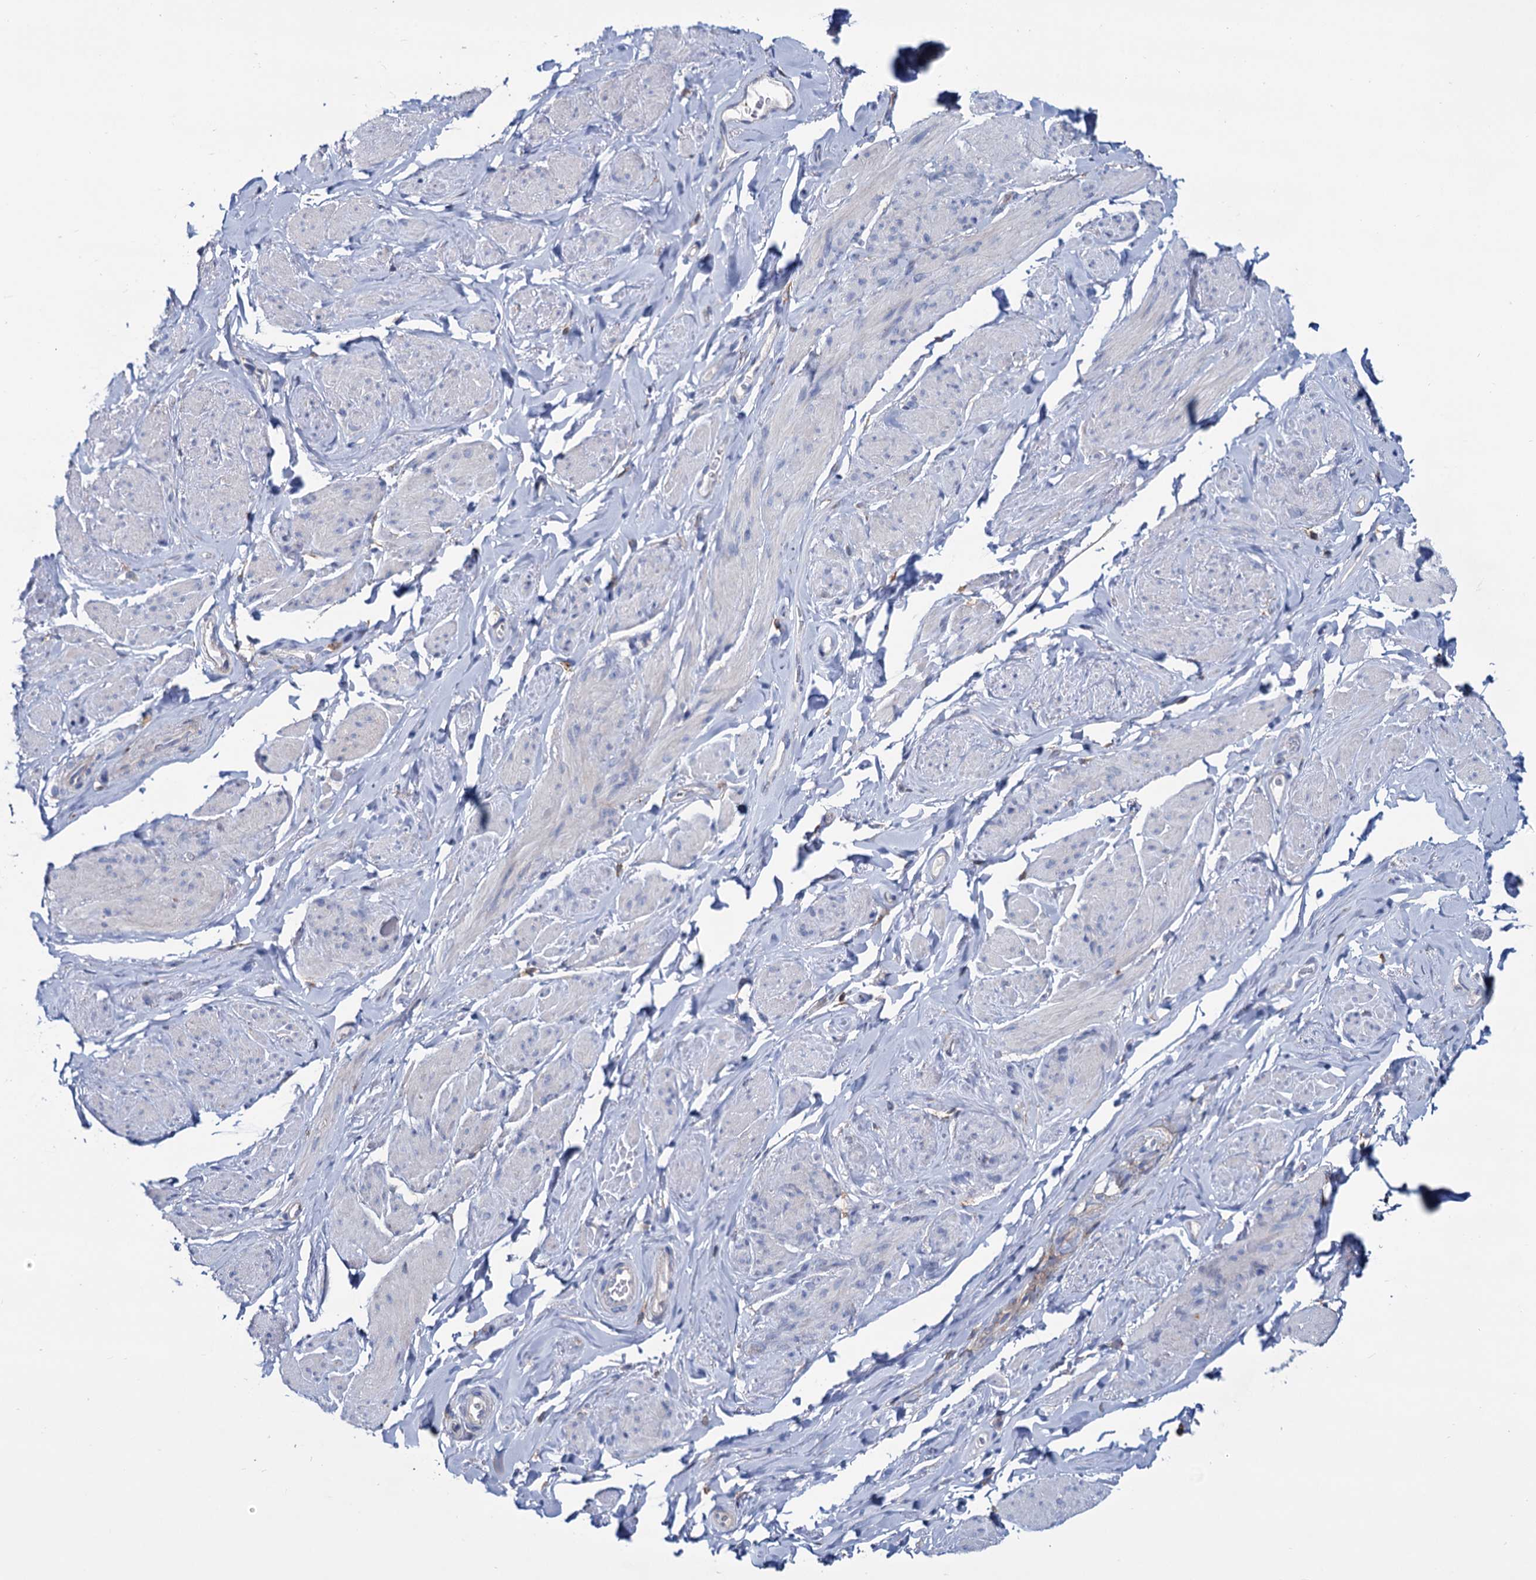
{"staining": {"intensity": "negative", "quantity": "none", "location": "none"}, "tissue": "smooth muscle", "cell_type": "Smooth muscle cells", "image_type": "normal", "snomed": [{"axis": "morphology", "description": "Normal tissue, NOS"}, {"axis": "topography", "description": "Smooth muscle"}, {"axis": "topography", "description": "Peripheral nerve tissue"}], "caption": "Immunohistochemistry image of unremarkable smooth muscle: smooth muscle stained with DAB (3,3'-diaminobenzidine) exhibits no significant protein positivity in smooth muscle cells. (DAB immunohistochemistry (IHC), high magnification).", "gene": "LRCH4", "patient": {"sex": "male", "age": 69}}